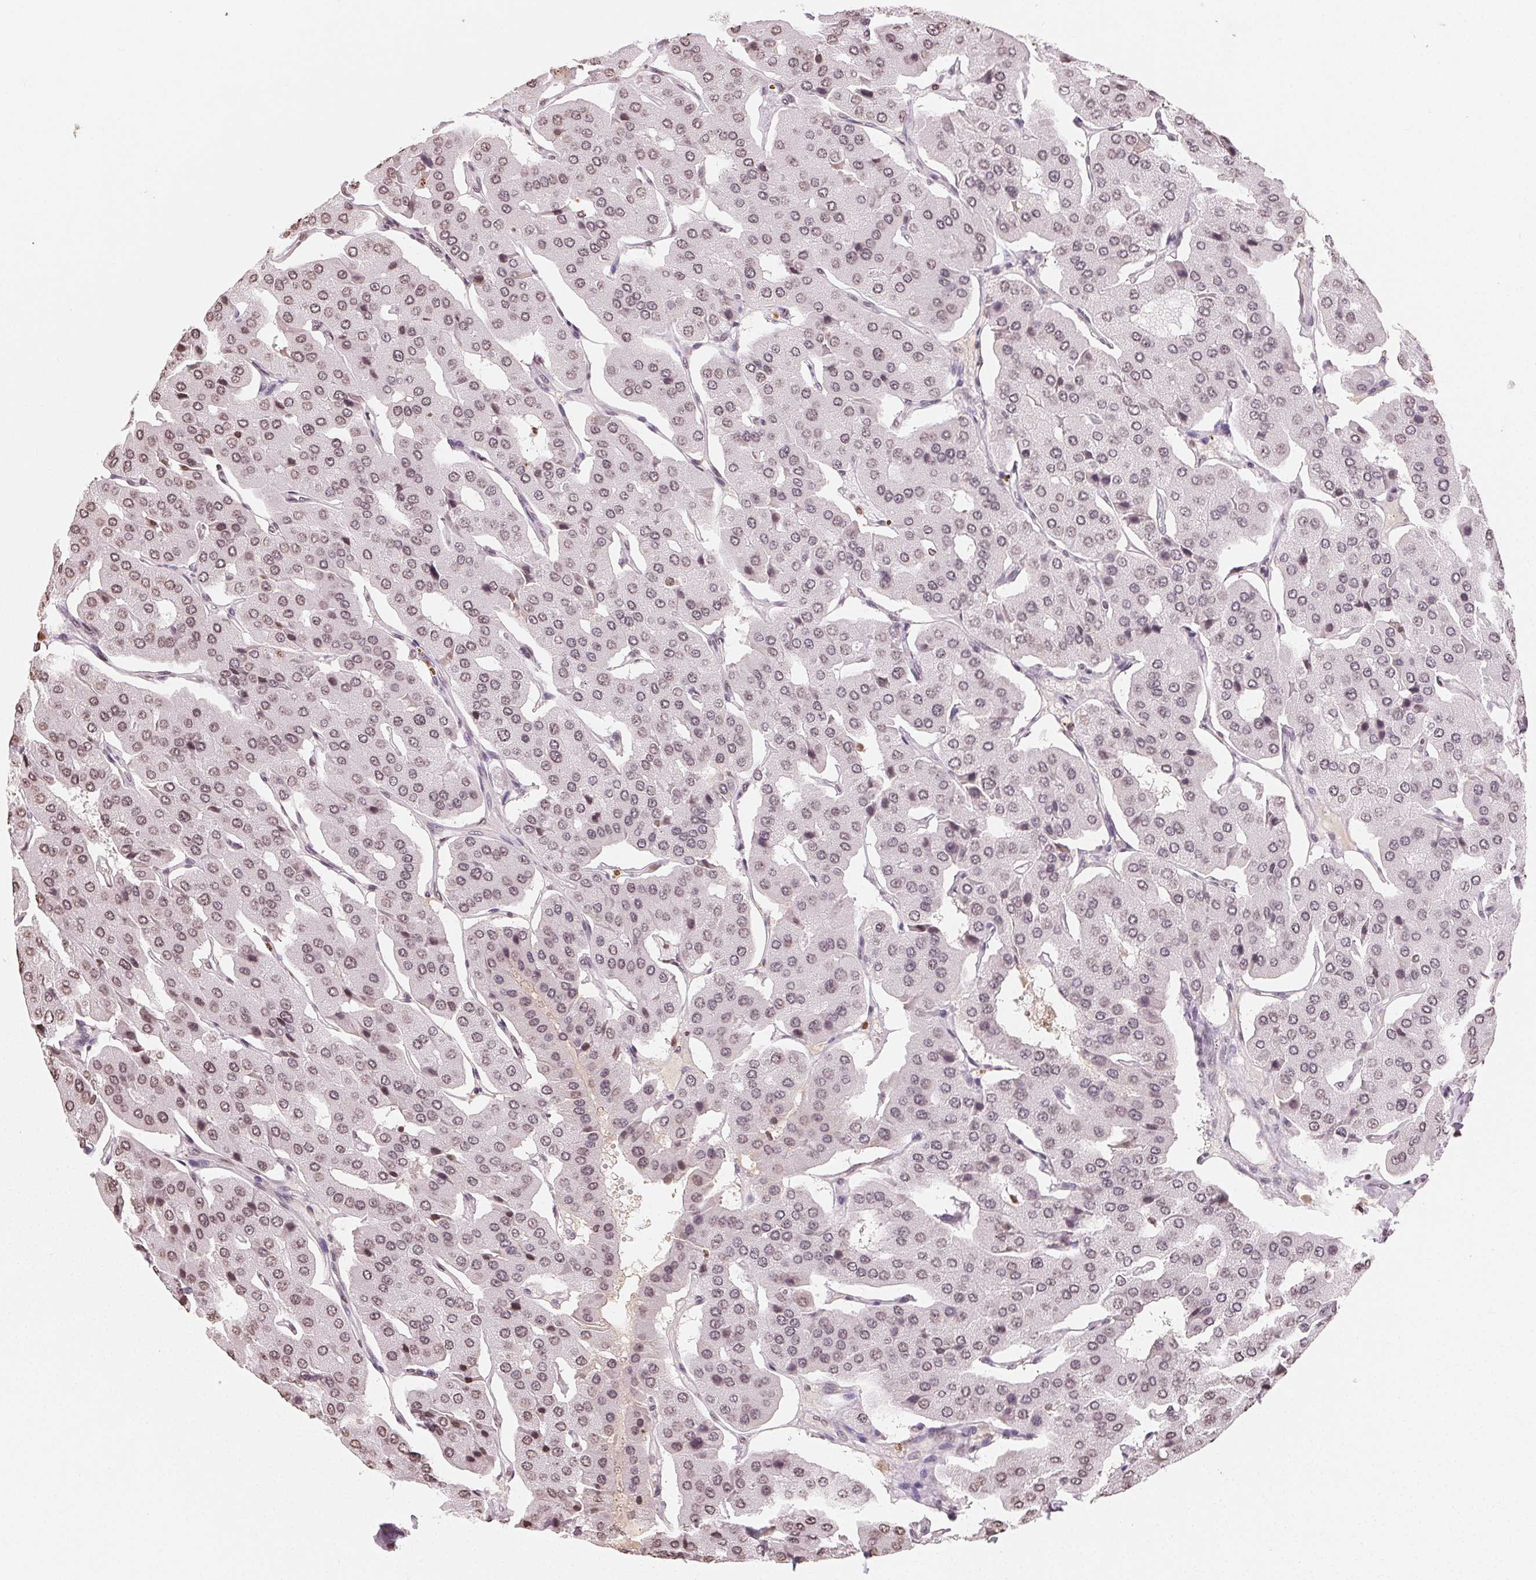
{"staining": {"intensity": "weak", "quantity": "25%-75%", "location": "nuclear"}, "tissue": "parathyroid gland", "cell_type": "Glandular cells", "image_type": "normal", "snomed": [{"axis": "morphology", "description": "Normal tissue, NOS"}, {"axis": "morphology", "description": "Adenoma, NOS"}, {"axis": "topography", "description": "Parathyroid gland"}], "caption": "DAB (3,3'-diaminobenzidine) immunohistochemical staining of normal parathyroid gland reveals weak nuclear protein expression in approximately 25%-75% of glandular cells.", "gene": "TBP", "patient": {"sex": "female", "age": 86}}